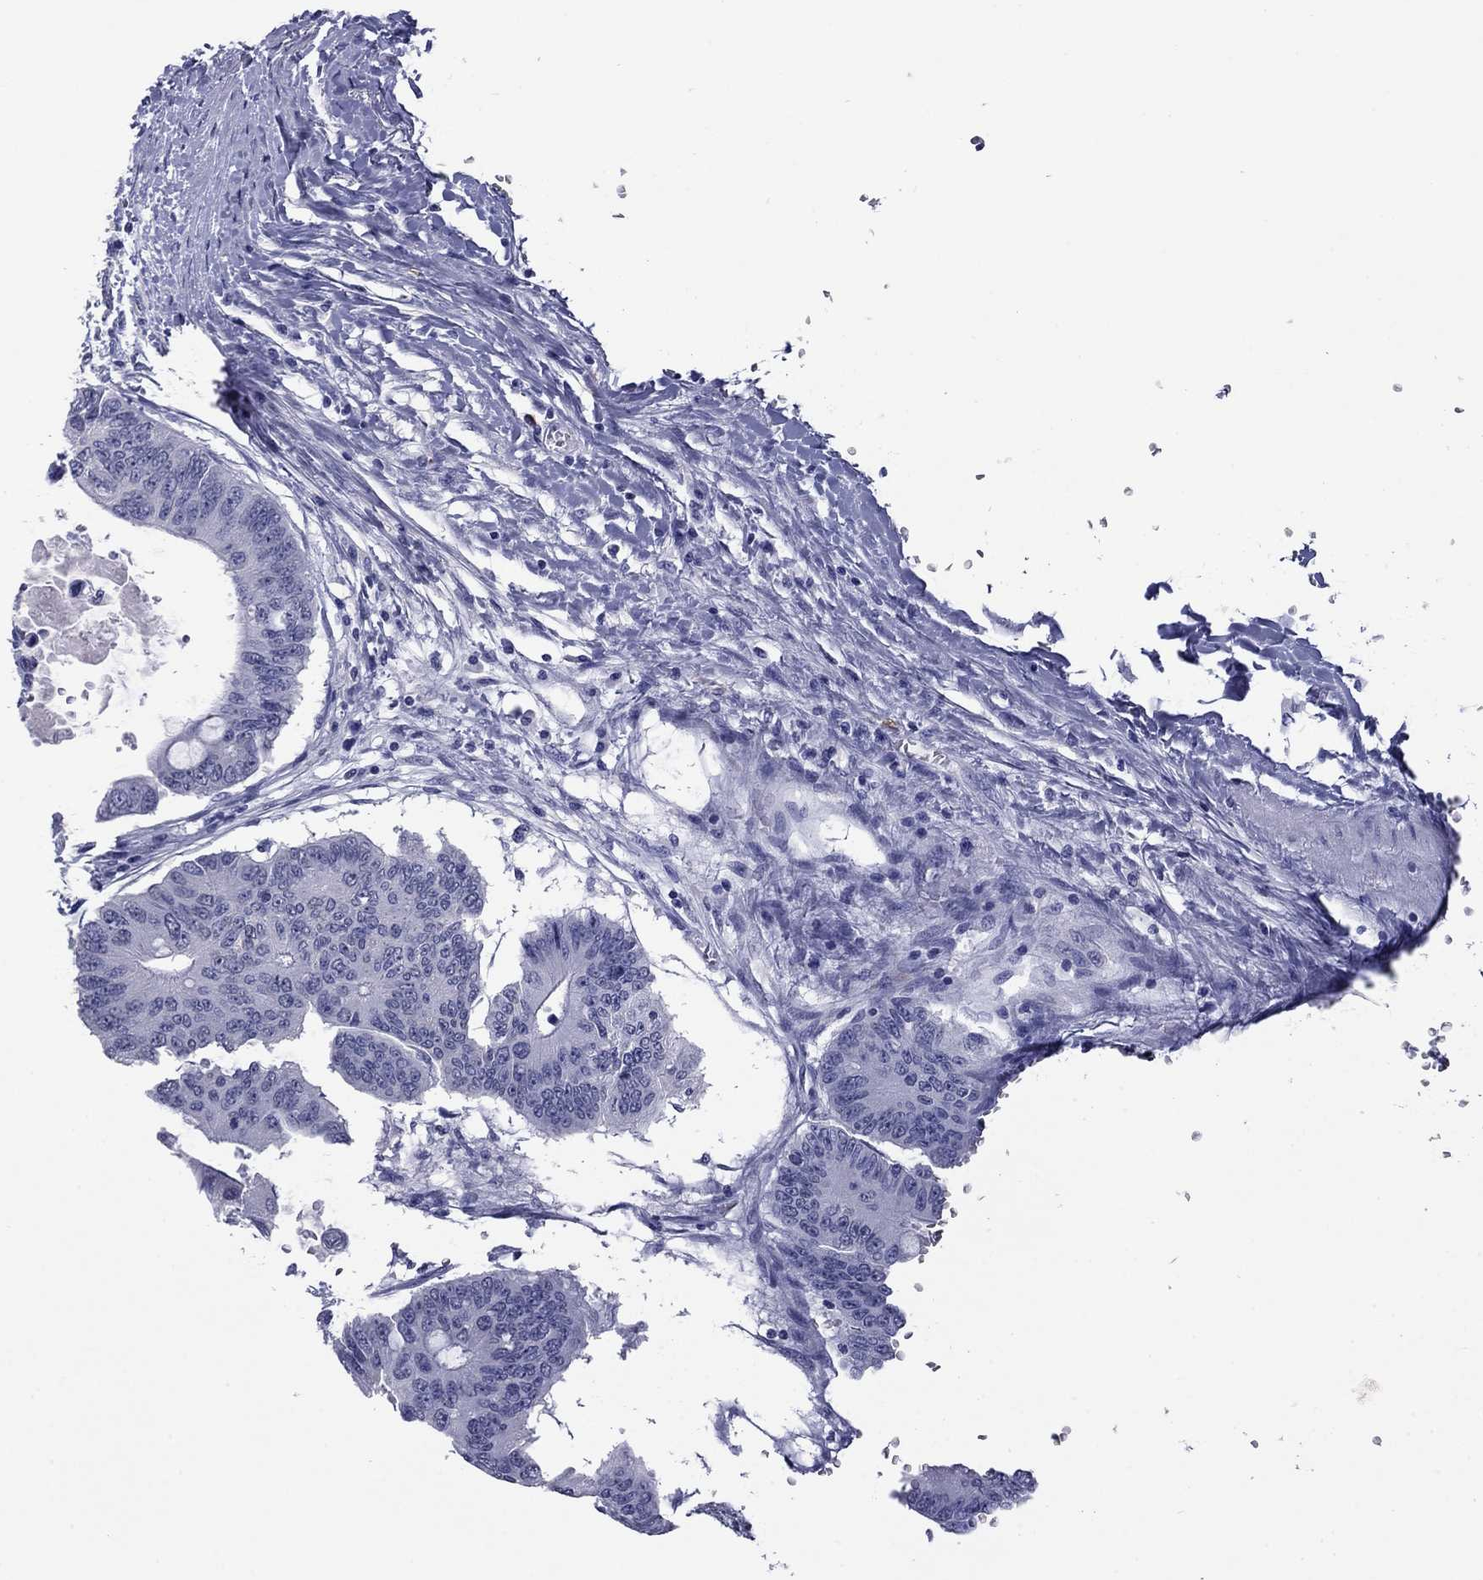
{"staining": {"intensity": "negative", "quantity": "none", "location": "none"}, "tissue": "colorectal cancer", "cell_type": "Tumor cells", "image_type": "cancer", "snomed": [{"axis": "morphology", "description": "Adenocarcinoma, NOS"}, {"axis": "topography", "description": "Rectum"}], "caption": "The micrograph exhibits no significant positivity in tumor cells of colorectal cancer (adenocarcinoma).", "gene": "HAO1", "patient": {"sex": "male", "age": 59}}